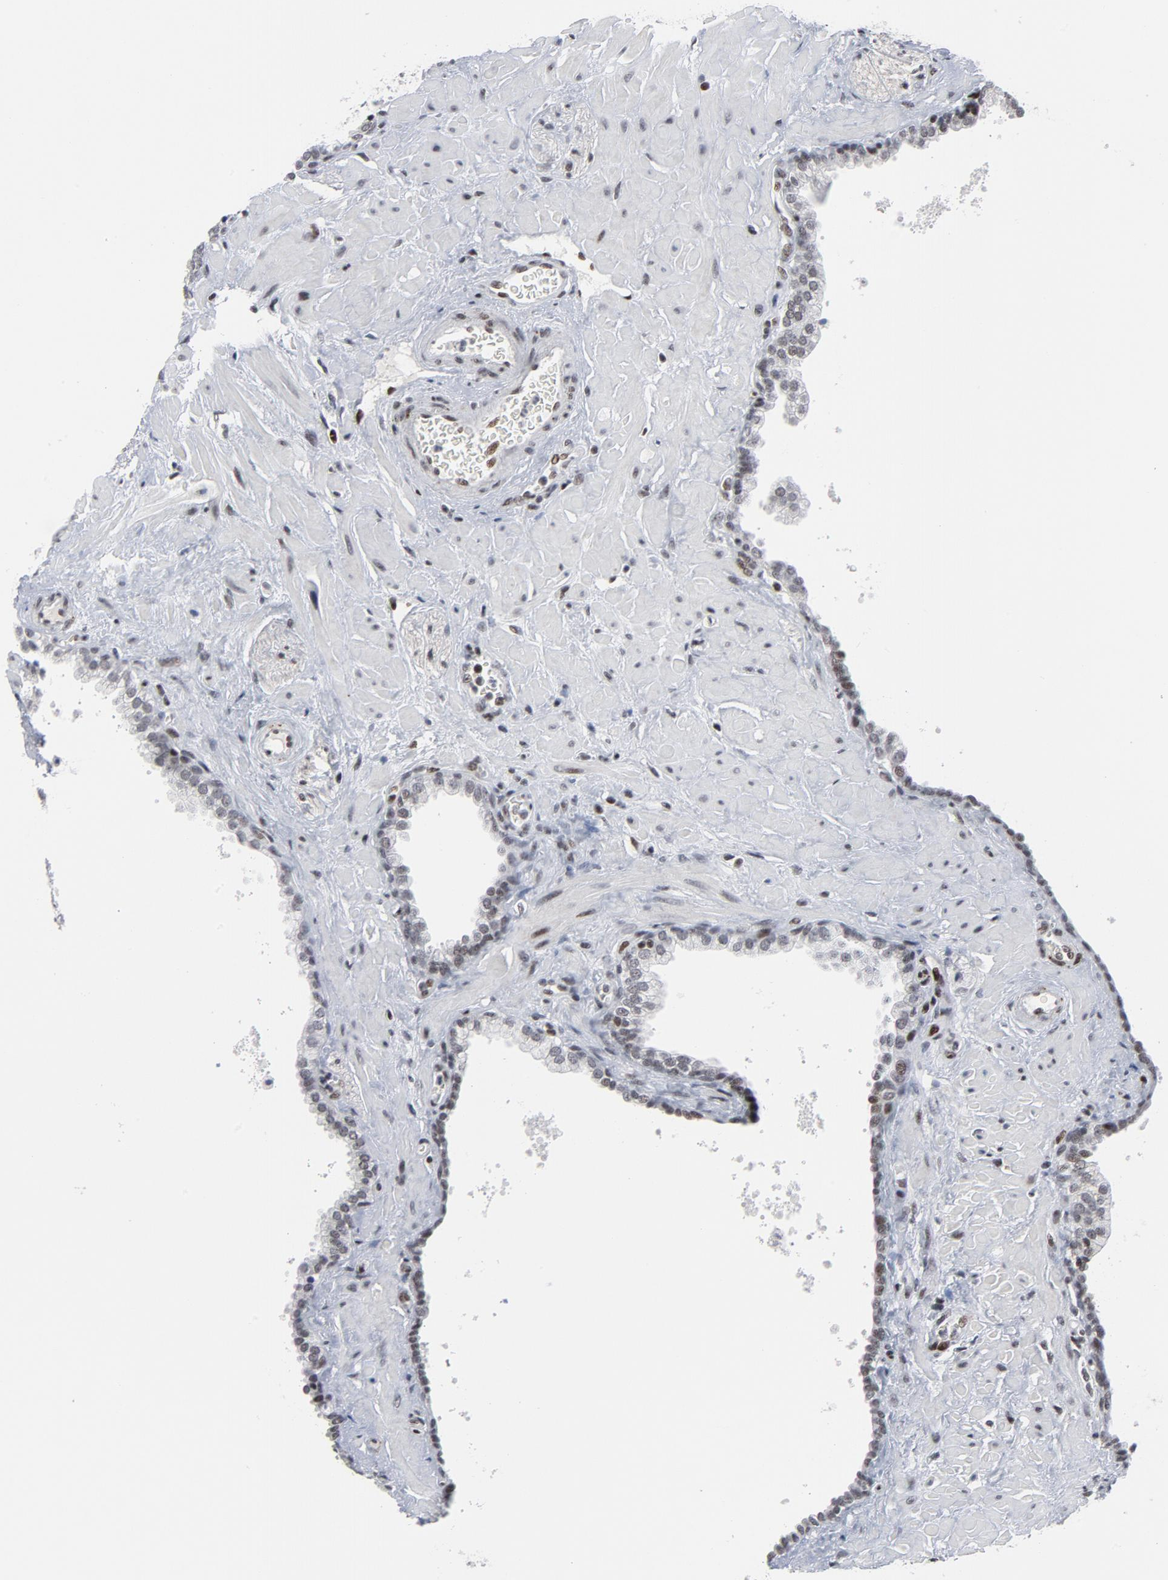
{"staining": {"intensity": "weak", "quantity": "<25%", "location": "nuclear"}, "tissue": "prostate", "cell_type": "Glandular cells", "image_type": "normal", "snomed": [{"axis": "morphology", "description": "Normal tissue, NOS"}, {"axis": "topography", "description": "Prostate"}], "caption": "DAB immunohistochemical staining of normal prostate demonstrates no significant positivity in glandular cells.", "gene": "GABPA", "patient": {"sex": "male", "age": 60}}